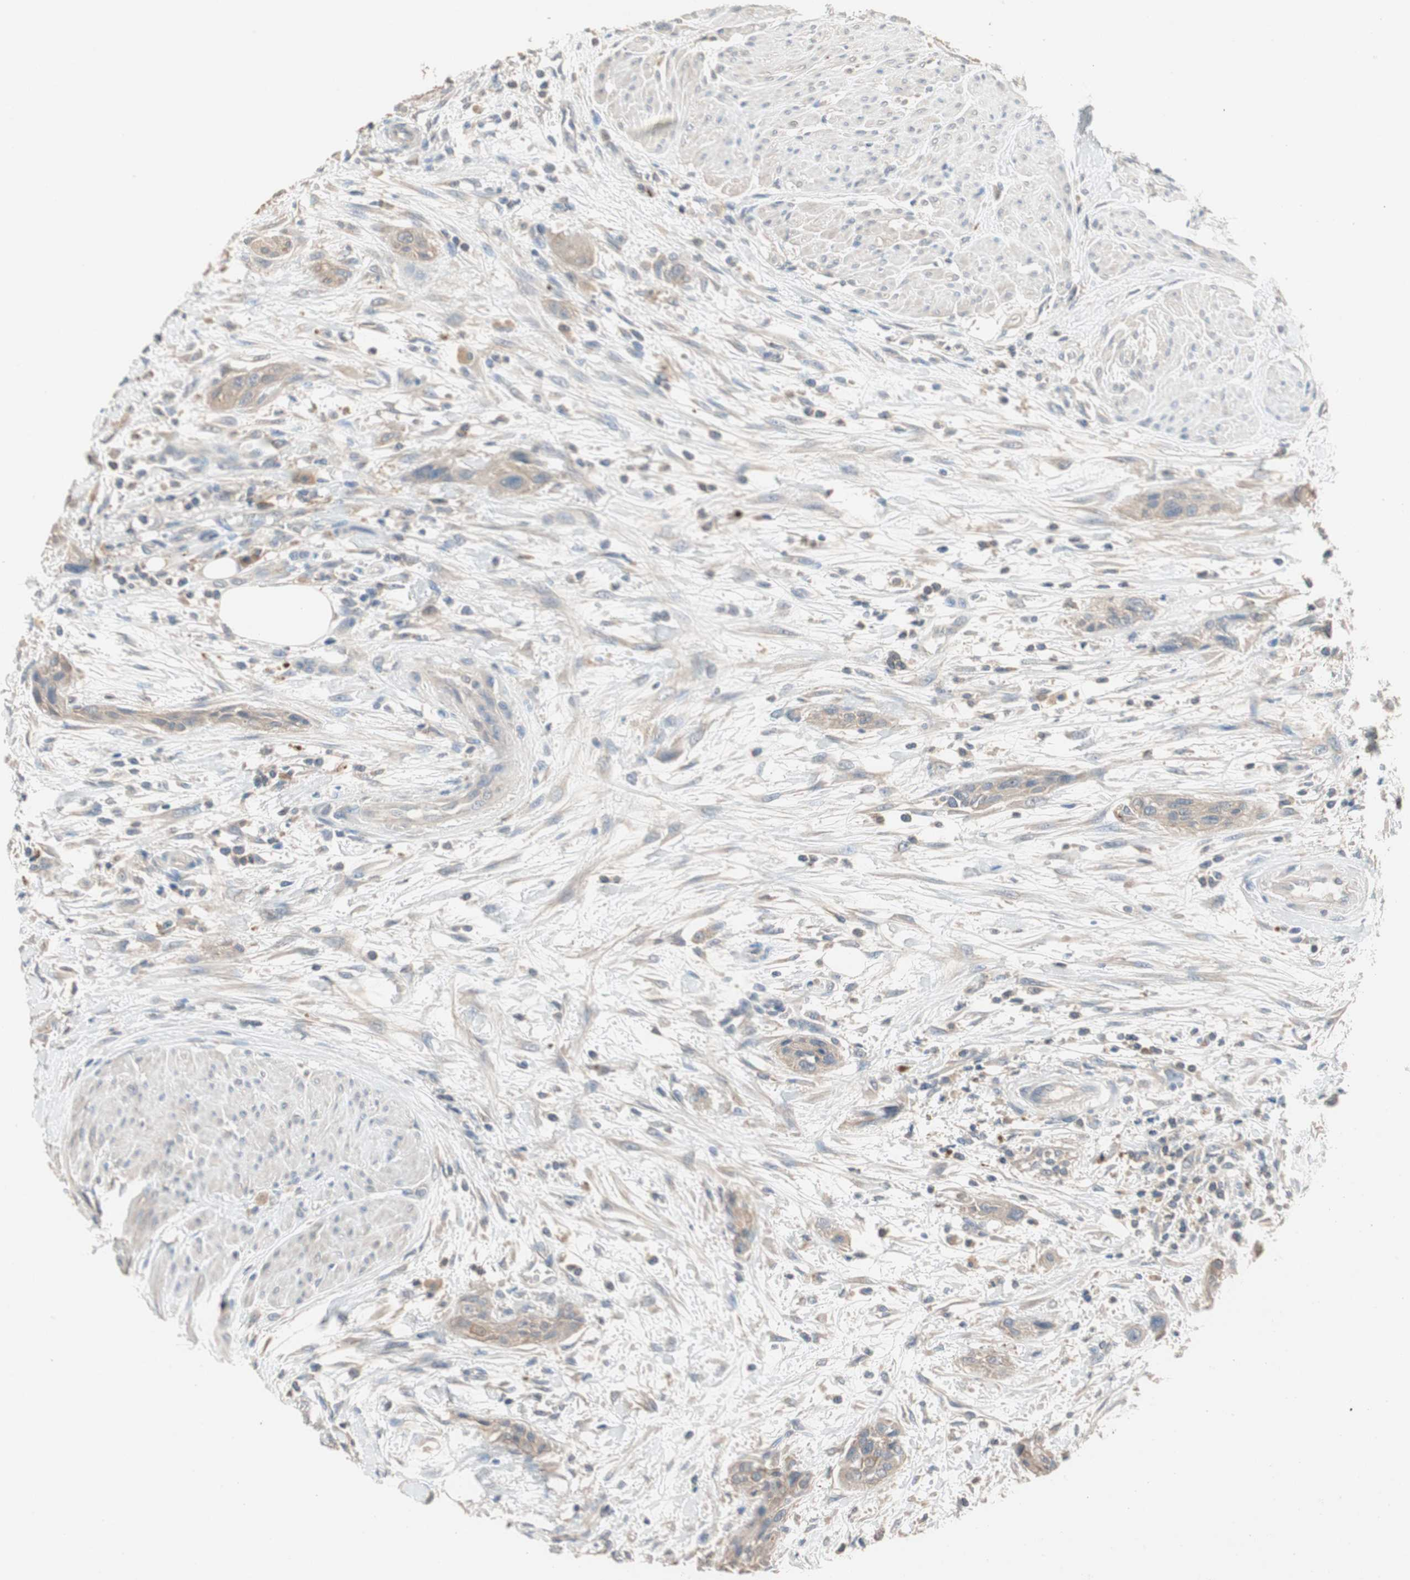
{"staining": {"intensity": "weak", "quantity": ">75%", "location": "cytoplasmic/membranous"}, "tissue": "urothelial cancer", "cell_type": "Tumor cells", "image_type": "cancer", "snomed": [{"axis": "morphology", "description": "Urothelial carcinoma, High grade"}, {"axis": "topography", "description": "Urinary bladder"}], "caption": "Protein expression analysis of human urothelial carcinoma (high-grade) reveals weak cytoplasmic/membranous positivity in about >75% of tumor cells.", "gene": "ADAP1", "patient": {"sex": "male", "age": 35}}